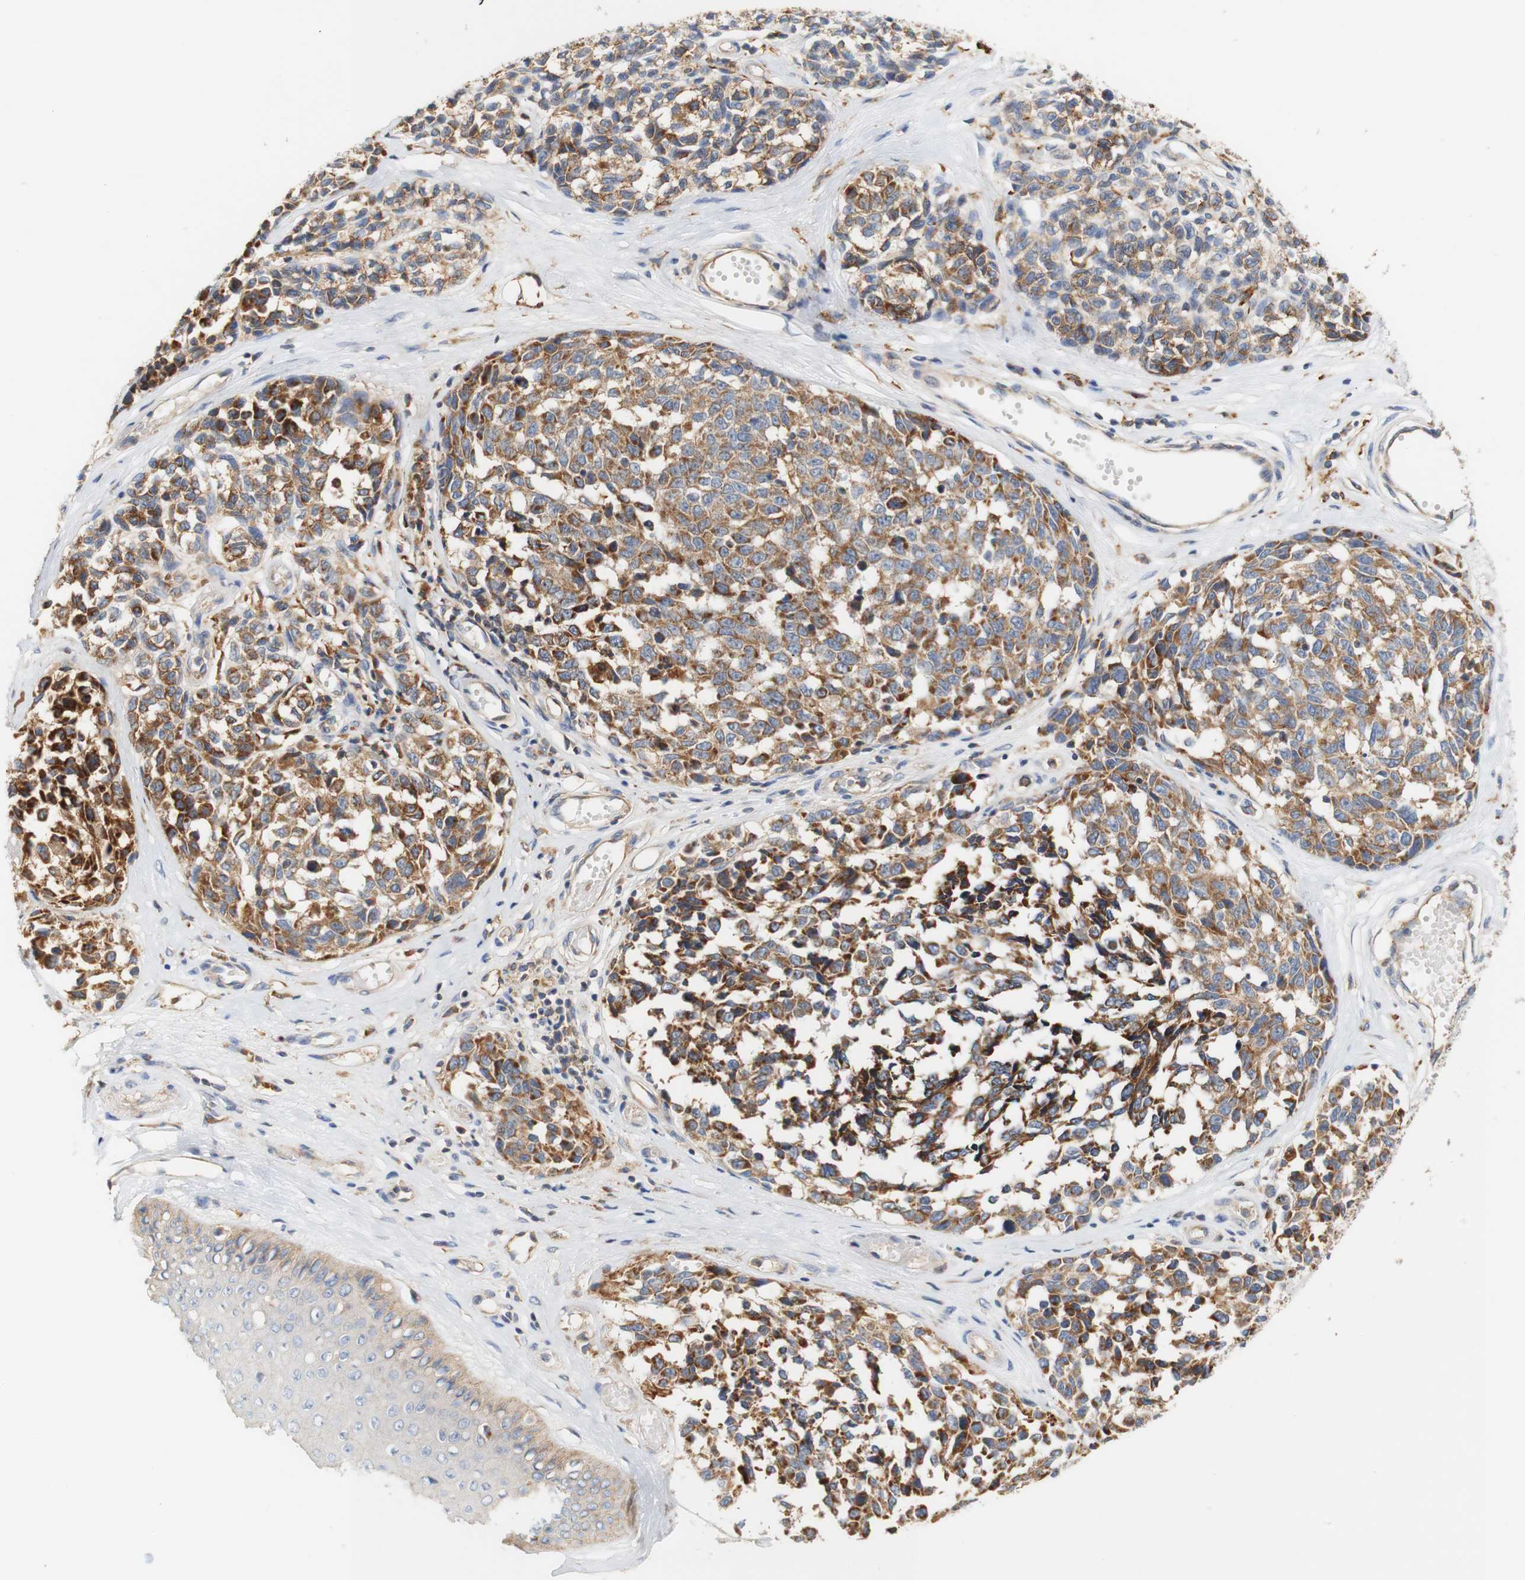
{"staining": {"intensity": "strong", "quantity": ">75%", "location": "cytoplasmic/membranous"}, "tissue": "melanoma", "cell_type": "Tumor cells", "image_type": "cancer", "snomed": [{"axis": "morphology", "description": "Malignant melanoma, NOS"}, {"axis": "topography", "description": "Skin"}], "caption": "This image exhibits malignant melanoma stained with IHC to label a protein in brown. The cytoplasmic/membranous of tumor cells show strong positivity for the protein. Nuclei are counter-stained blue.", "gene": "PCDH7", "patient": {"sex": "female", "age": 64}}